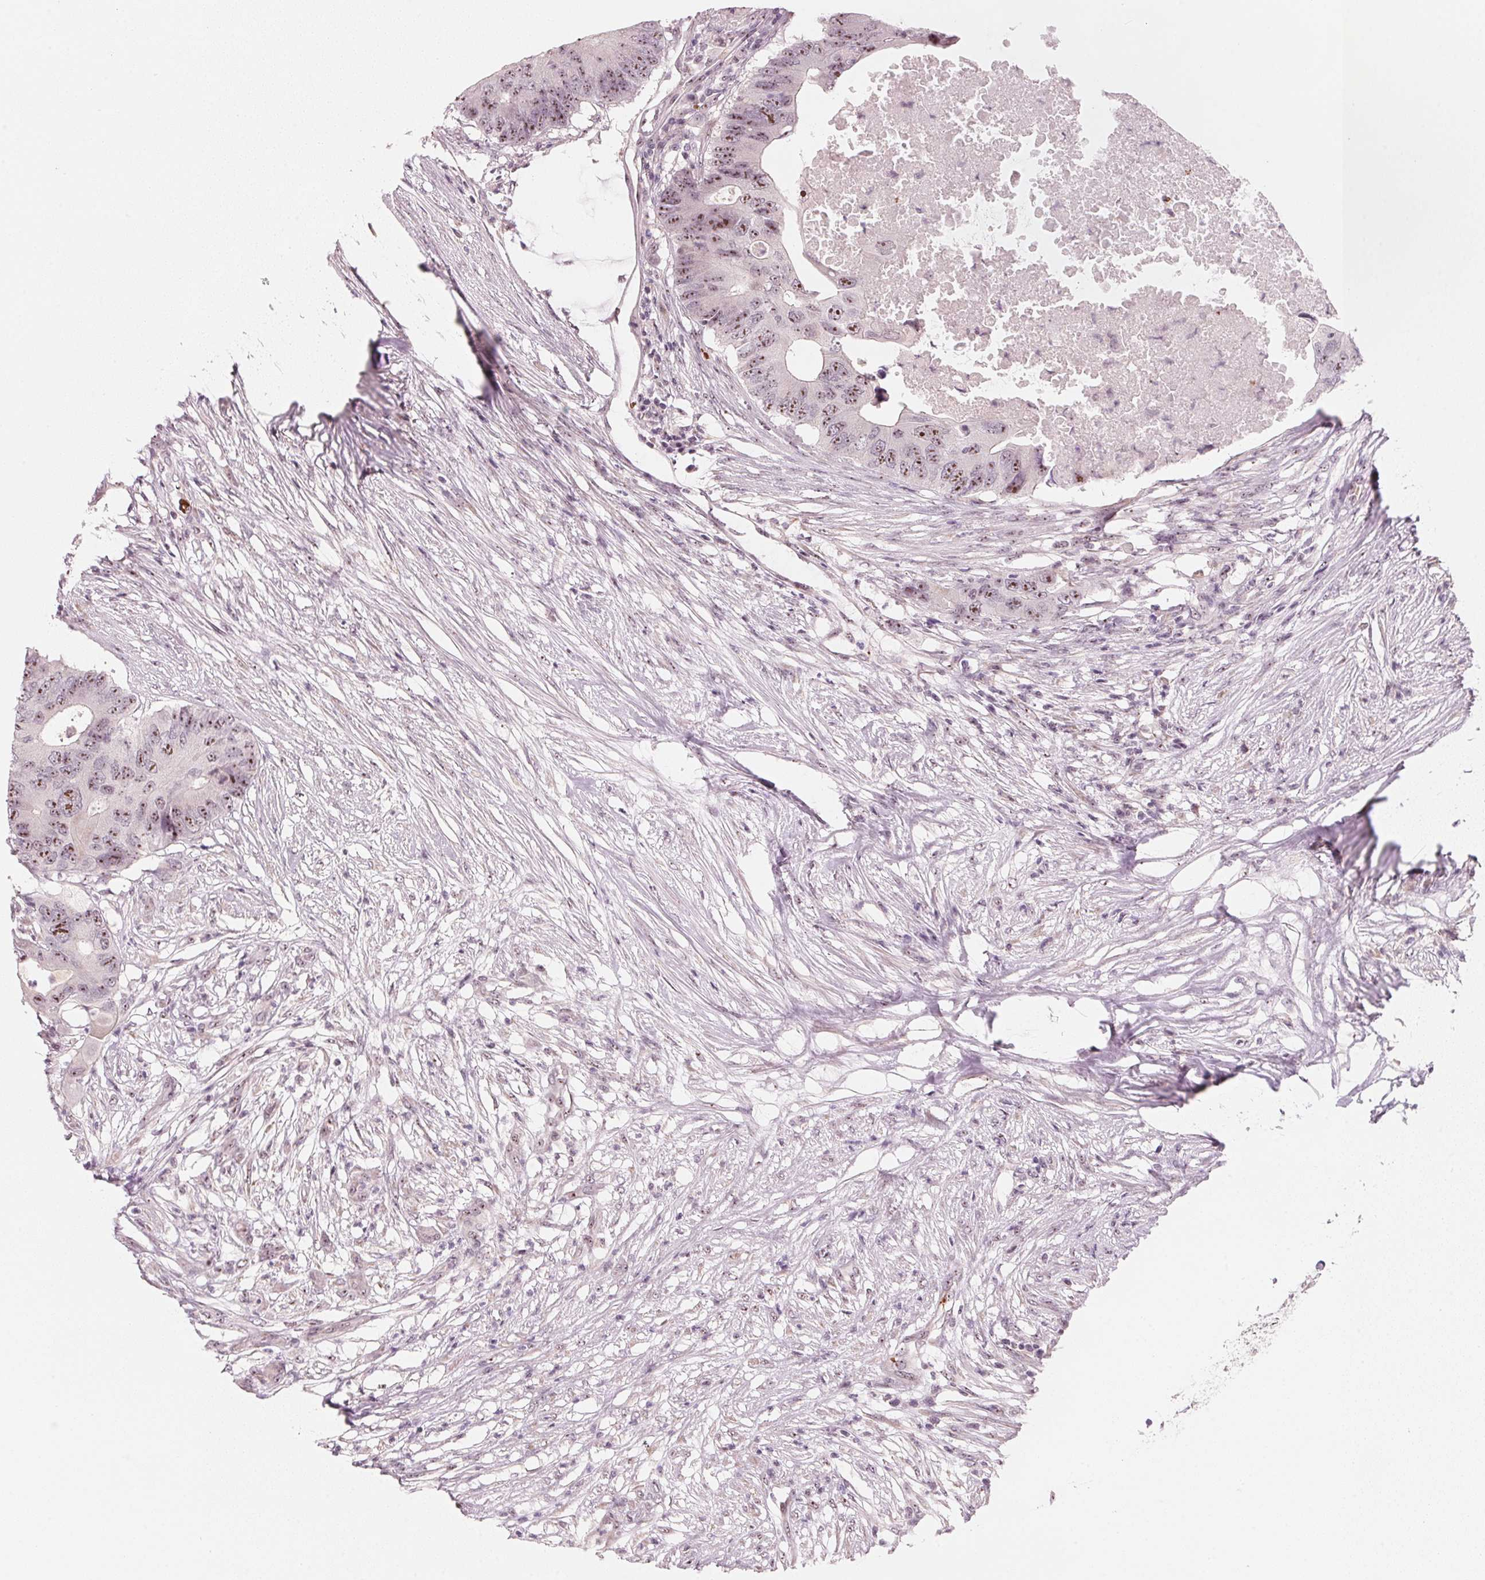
{"staining": {"intensity": "moderate", "quantity": ">75%", "location": "nuclear"}, "tissue": "colorectal cancer", "cell_type": "Tumor cells", "image_type": "cancer", "snomed": [{"axis": "morphology", "description": "Adenocarcinoma, NOS"}, {"axis": "topography", "description": "Colon"}], "caption": "A photomicrograph of human adenocarcinoma (colorectal) stained for a protein exhibits moderate nuclear brown staining in tumor cells.", "gene": "DNTTIP2", "patient": {"sex": "male", "age": 71}}